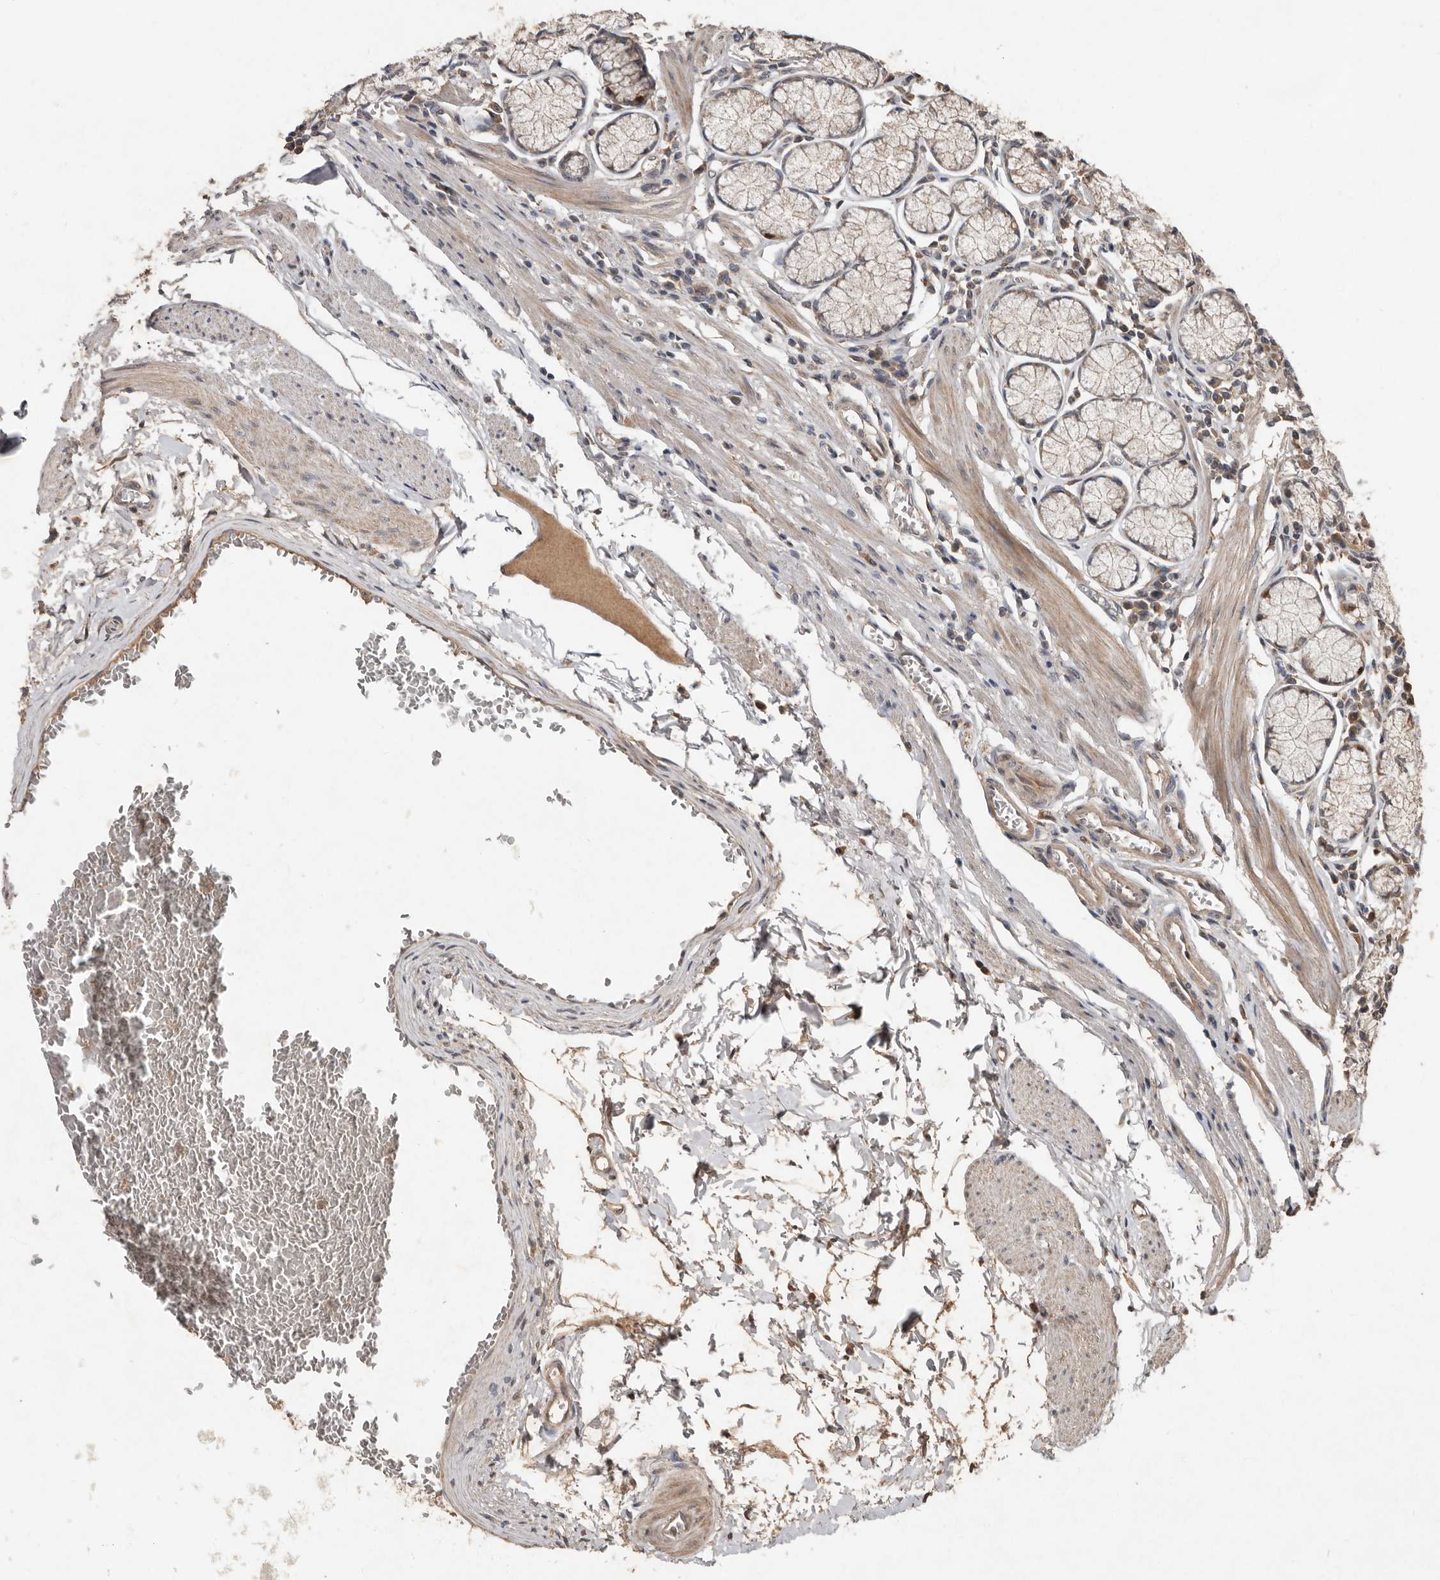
{"staining": {"intensity": "weak", "quantity": ">75%", "location": "cytoplasmic/membranous"}, "tissue": "stomach", "cell_type": "Glandular cells", "image_type": "normal", "snomed": [{"axis": "morphology", "description": "Normal tissue, NOS"}, {"axis": "topography", "description": "Stomach"}], "caption": "A low amount of weak cytoplasmic/membranous expression is seen in approximately >75% of glandular cells in benign stomach.", "gene": "KIF26B", "patient": {"sex": "male", "age": 55}}